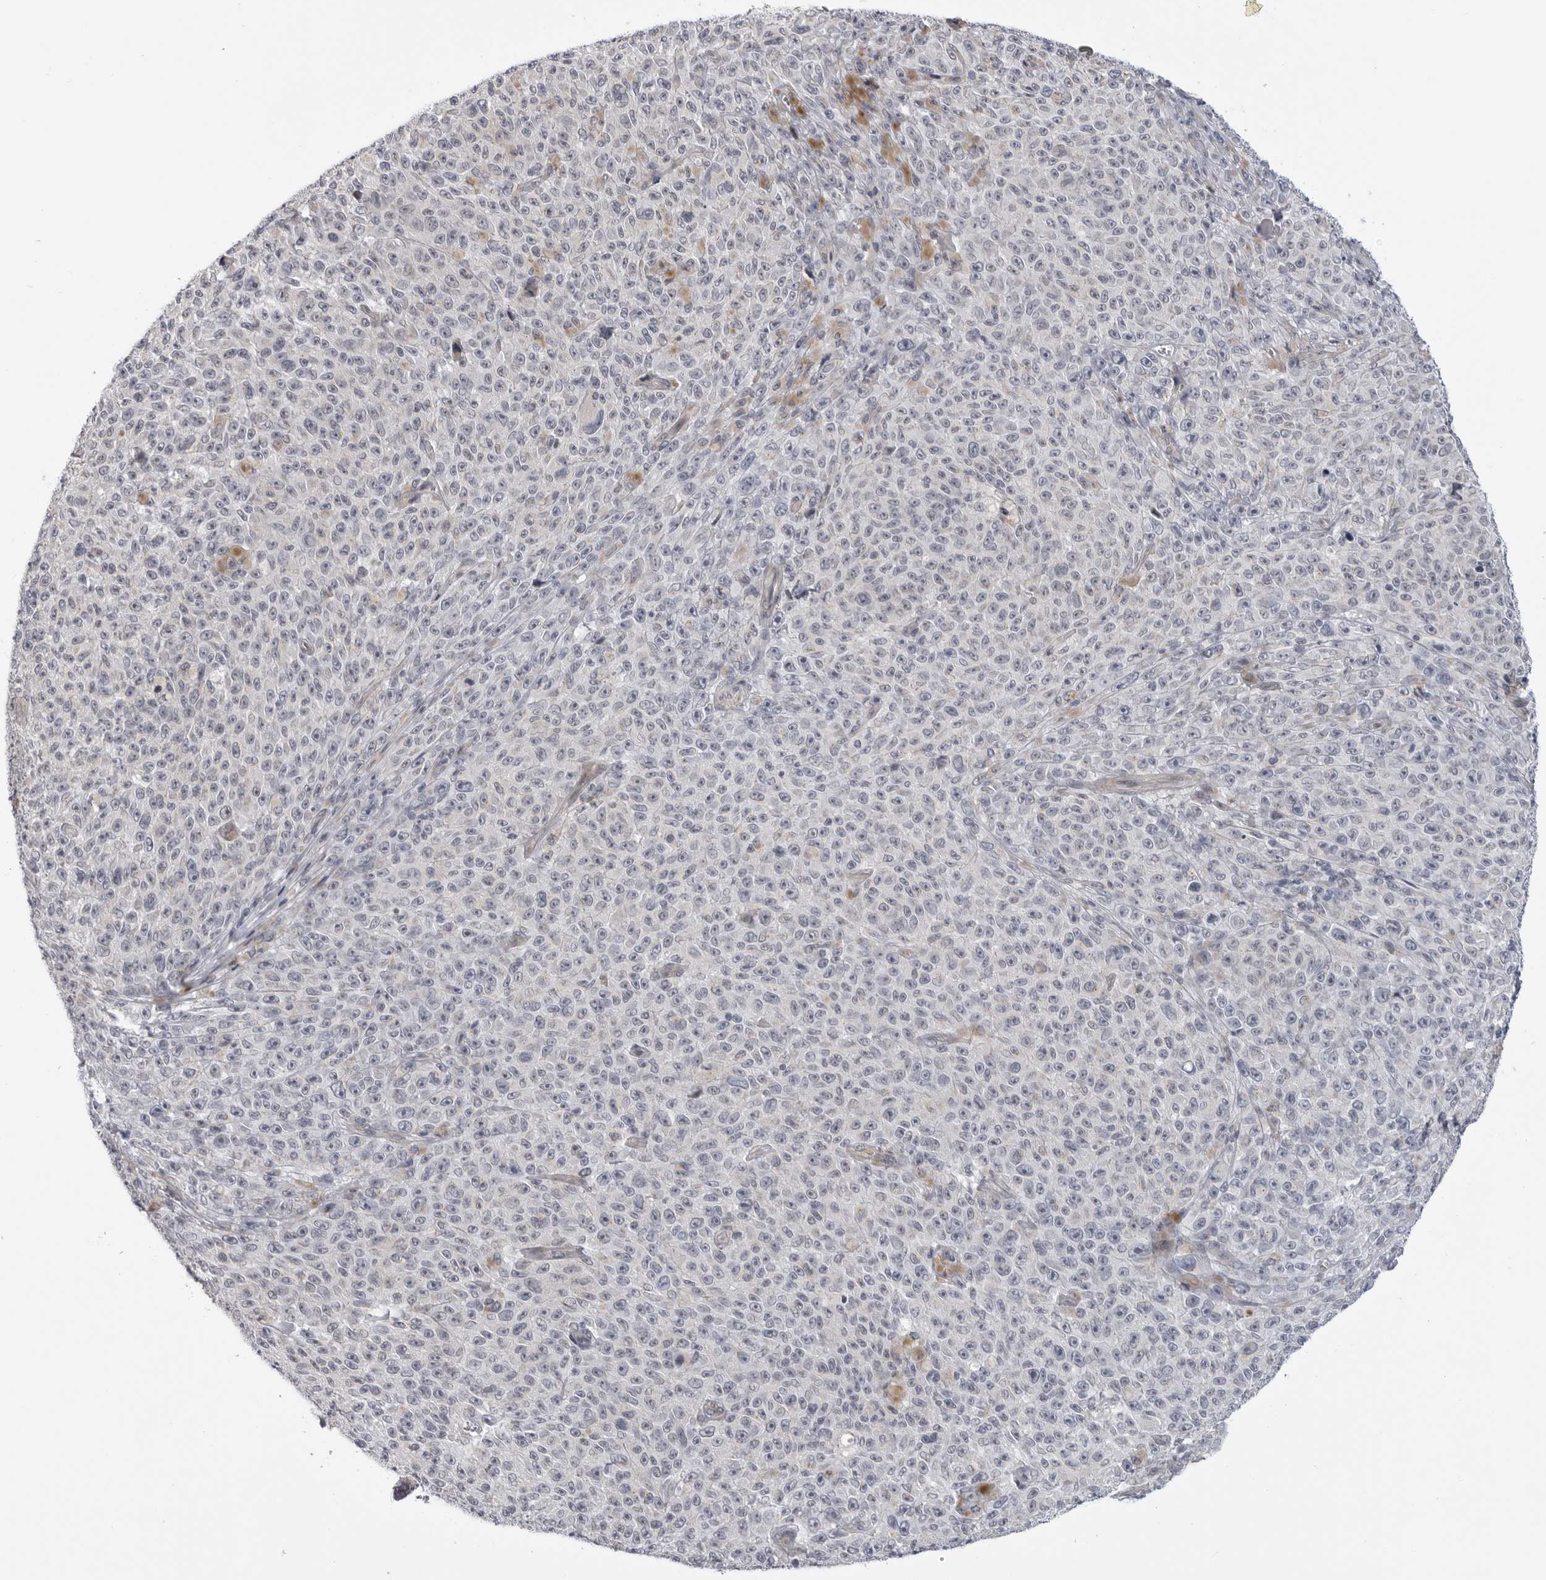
{"staining": {"intensity": "negative", "quantity": "none", "location": "none"}, "tissue": "melanoma", "cell_type": "Tumor cells", "image_type": "cancer", "snomed": [{"axis": "morphology", "description": "Malignant melanoma, NOS"}, {"axis": "topography", "description": "Skin"}], "caption": "Tumor cells show no significant protein expression in melanoma.", "gene": "LRRC45", "patient": {"sex": "female", "age": 82}}